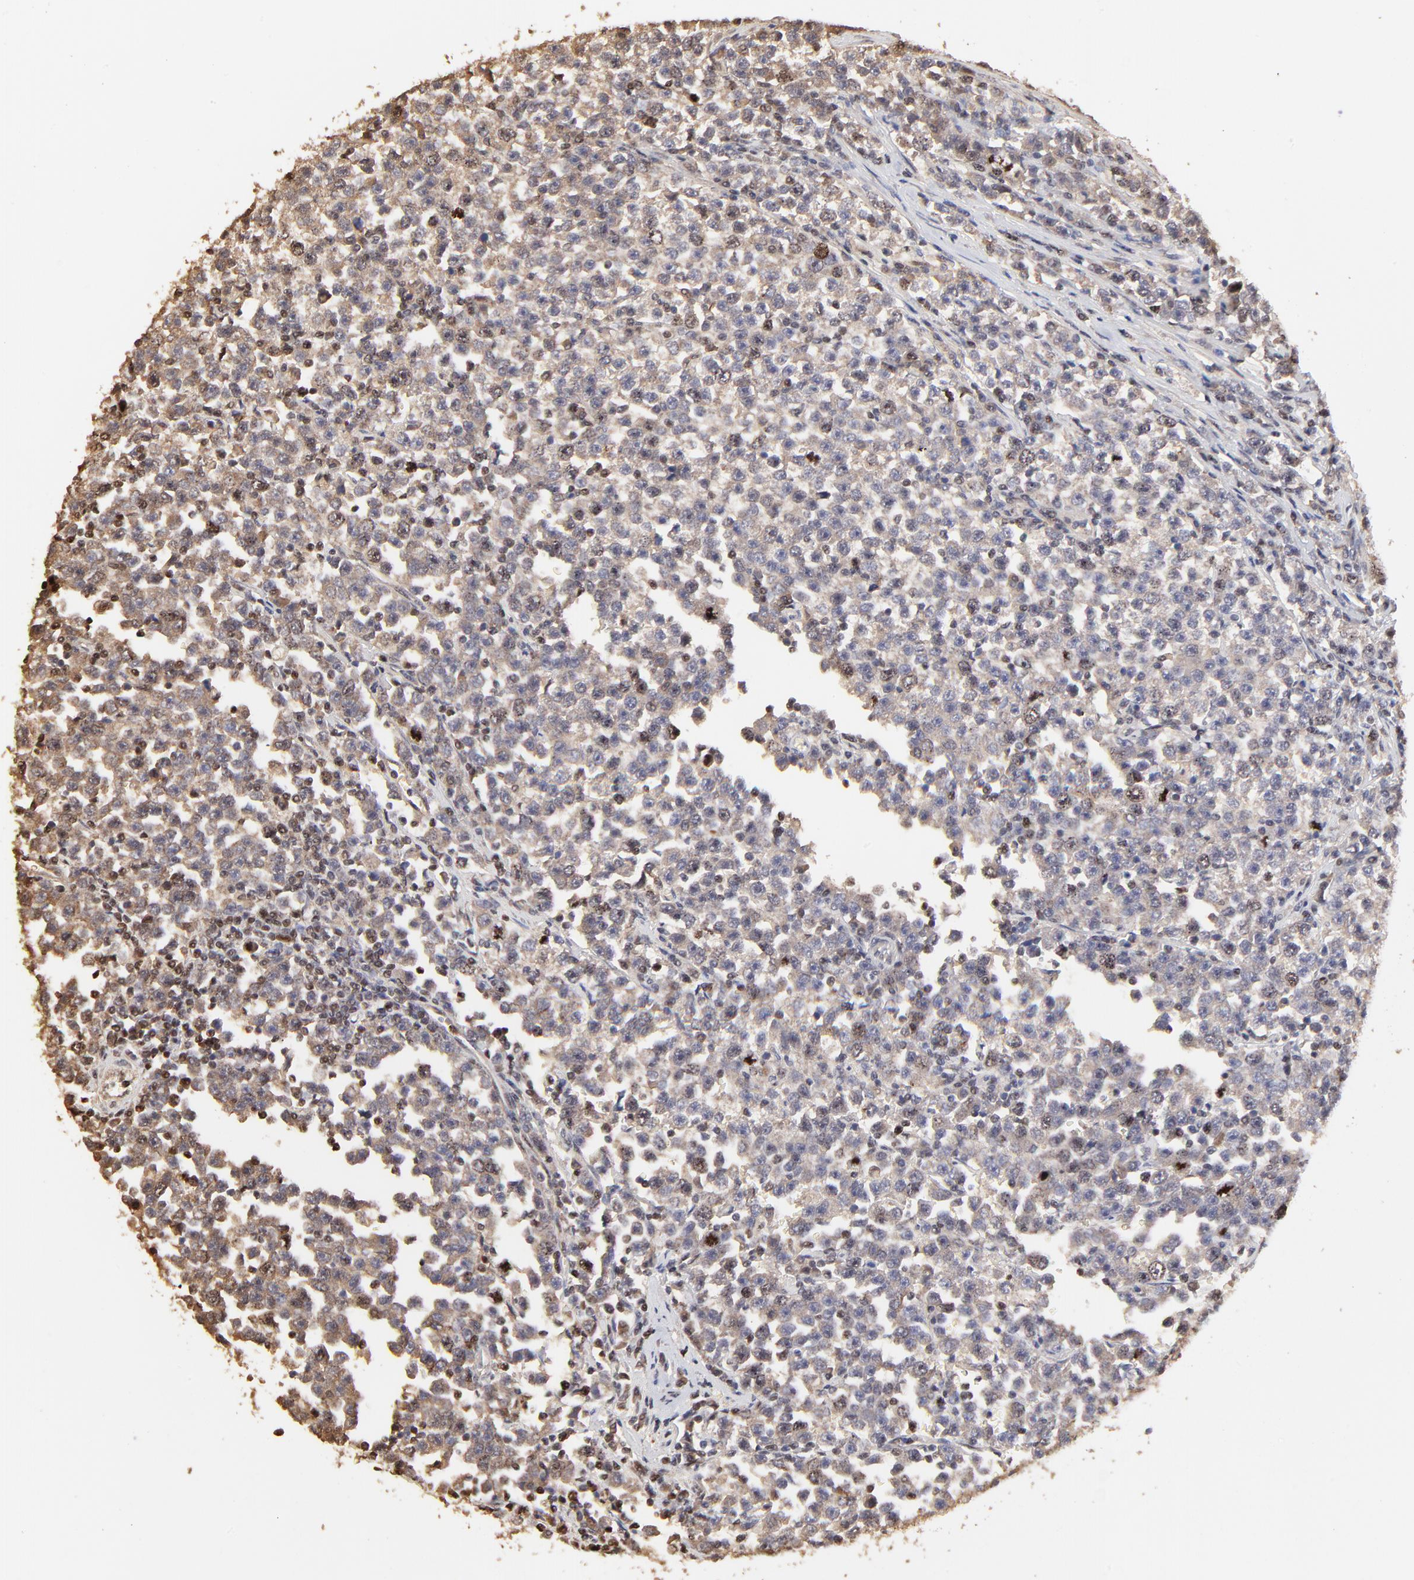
{"staining": {"intensity": "weak", "quantity": "<25%", "location": "nuclear"}, "tissue": "testis cancer", "cell_type": "Tumor cells", "image_type": "cancer", "snomed": [{"axis": "morphology", "description": "Seminoma, NOS"}, {"axis": "topography", "description": "Testis"}], "caption": "Micrograph shows no significant protein expression in tumor cells of testis cancer.", "gene": "BIRC5", "patient": {"sex": "male", "age": 43}}